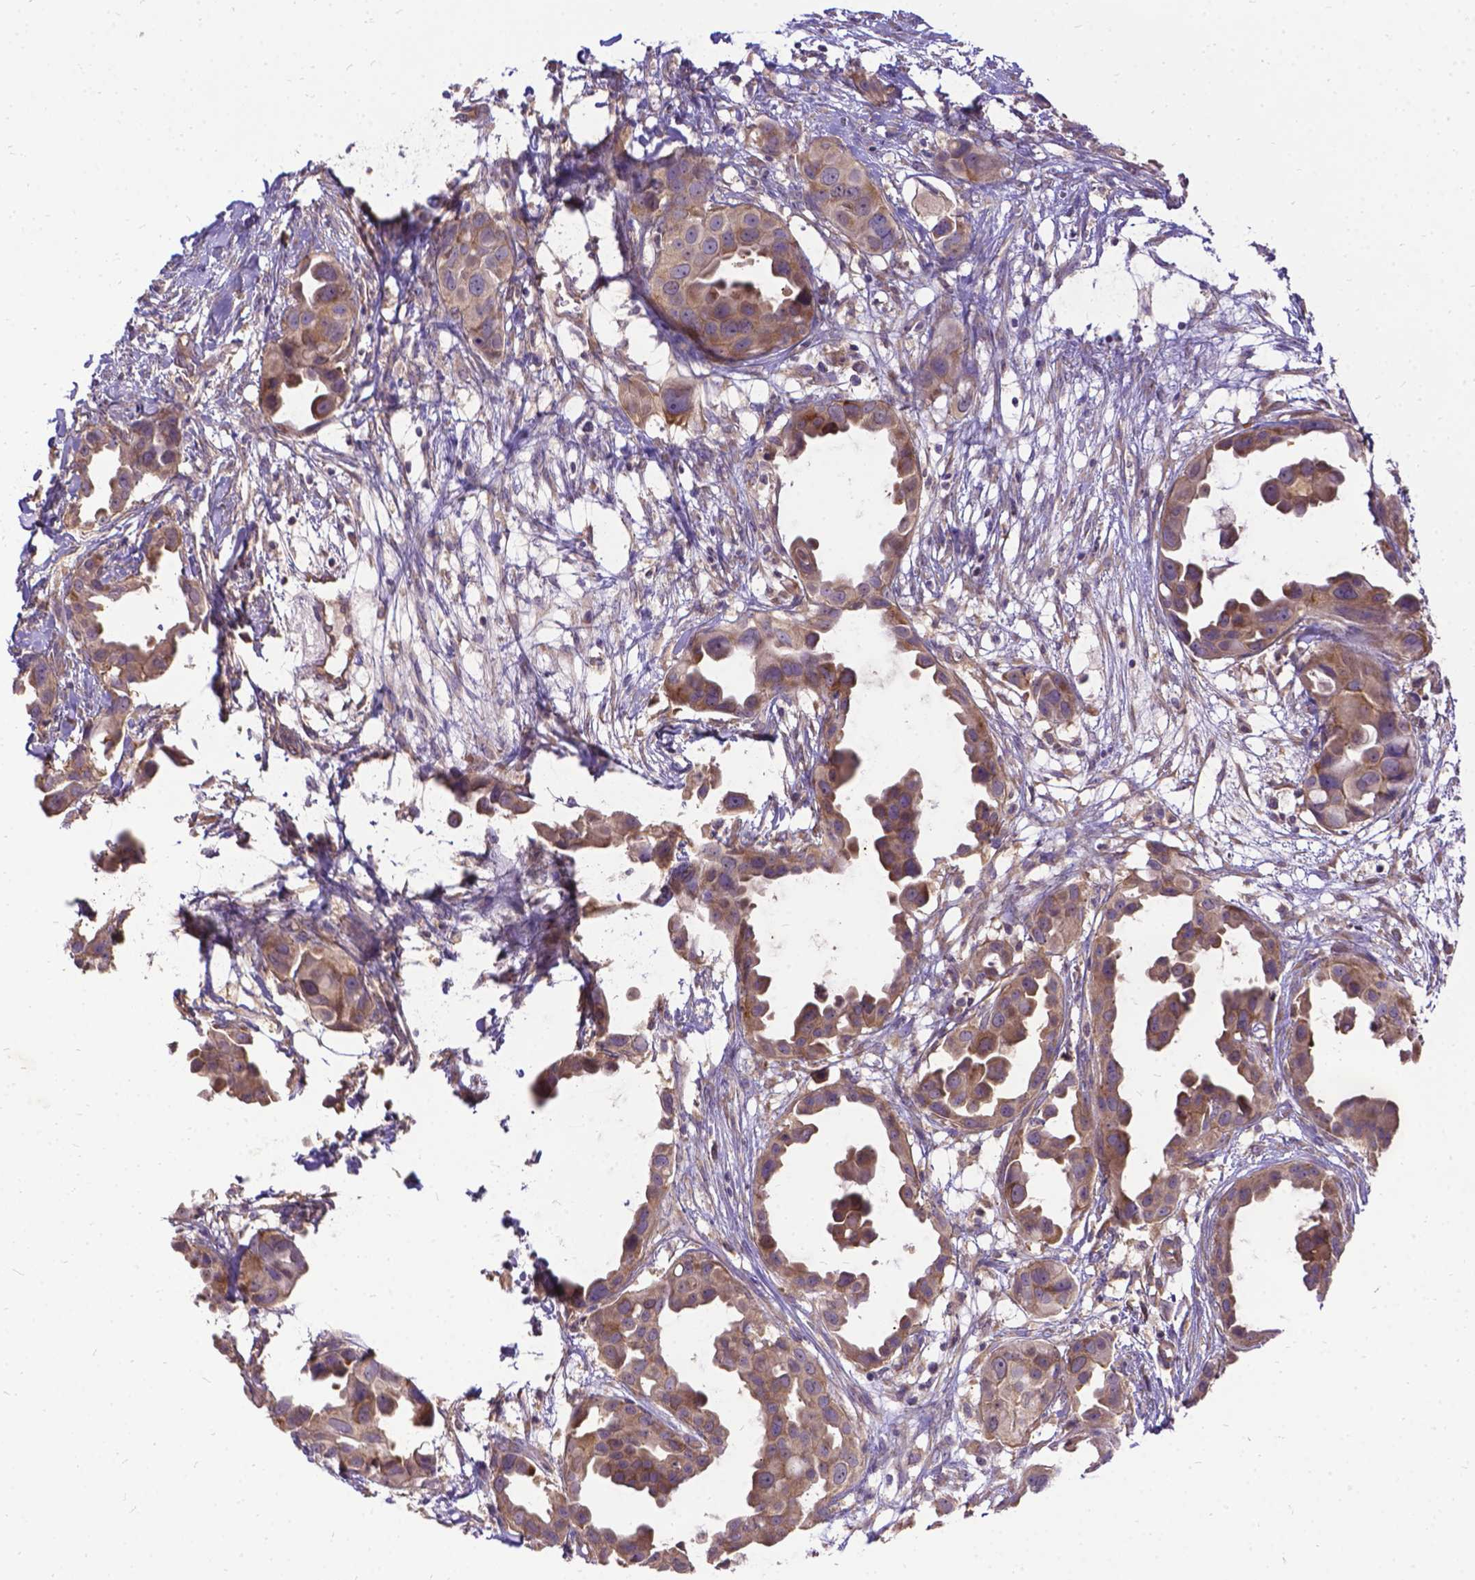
{"staining": {"intensity": "moderate", "quantity": ">75%", "location": "cytoplasmic/membranous"}, "tissue": "breast cancer", "cell_type": "Tumor cells", "image_type": "cancer", "snomed": [{"axis": "morphology", "description": "Duct carcinoma"}, {"axis": "topography", "description": "Breast"}], "caption": "Immunohistochemistry (DAB (3,3'-diaminobenzidine)) staining of human intraductal carcinoma (breast) displays moderate cytoplasmic/membranous protein staining in approximately >75% of tumor cells.", "gene": "DENND6A", "patient": {"sex": "female", "age": 38}}